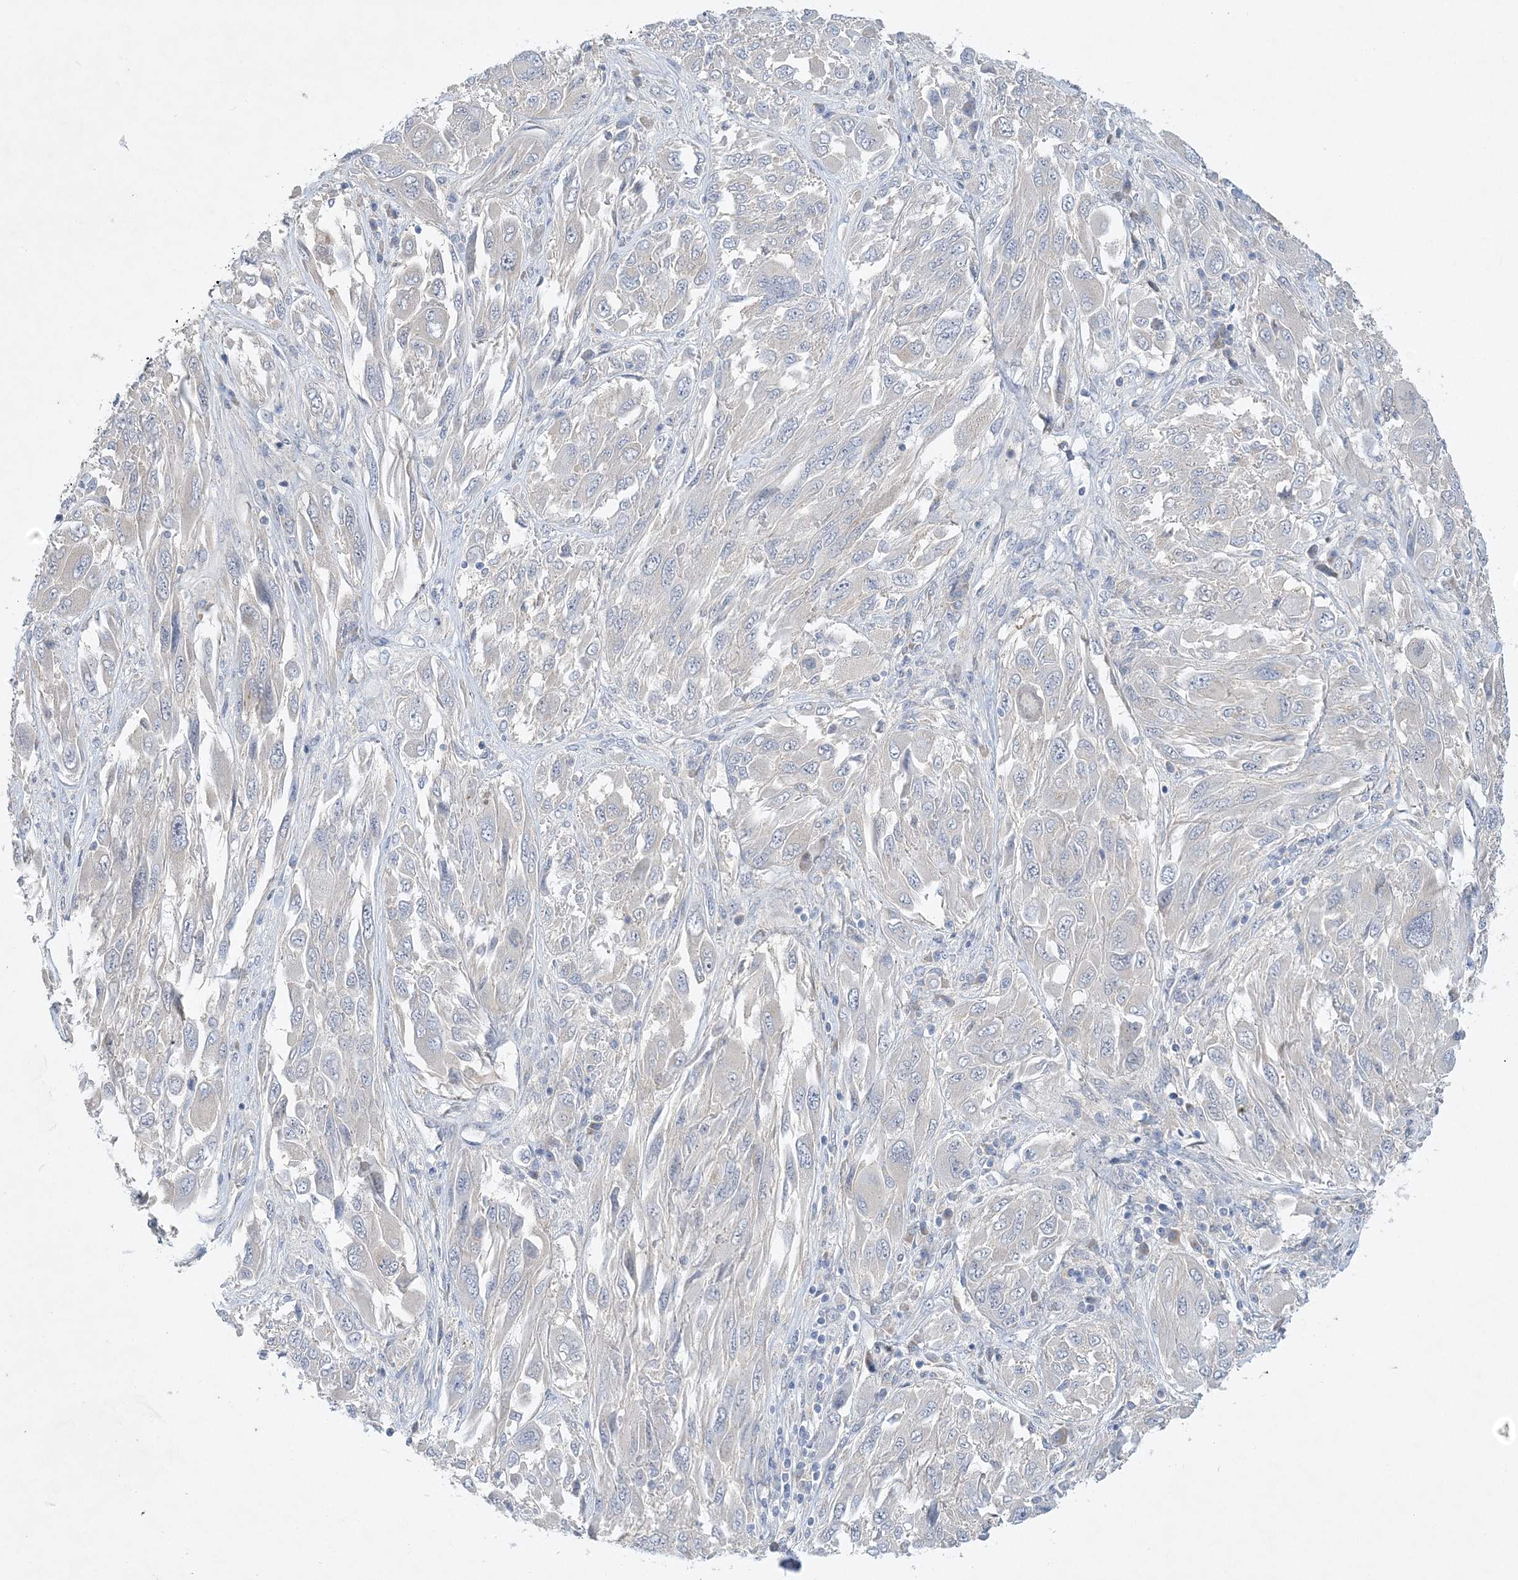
{"staining": {"intensity": "negative", "quantity": "none", "location": "none"}, "tissue": "melanoma", "cell_type": "Tumor cells", "image_type": "cancer", "snomed": [{"axis": "morphology", "description": "Malignant melanoma, NOS"}, {"axis": "topography", "description": "Skin"}], "caption": "Histopathology image shows no protein expression in tumor cells of malignant melanoma tissue.", "gene": "ANKRD35", "patient": {"sex": "female", "age": 91}}